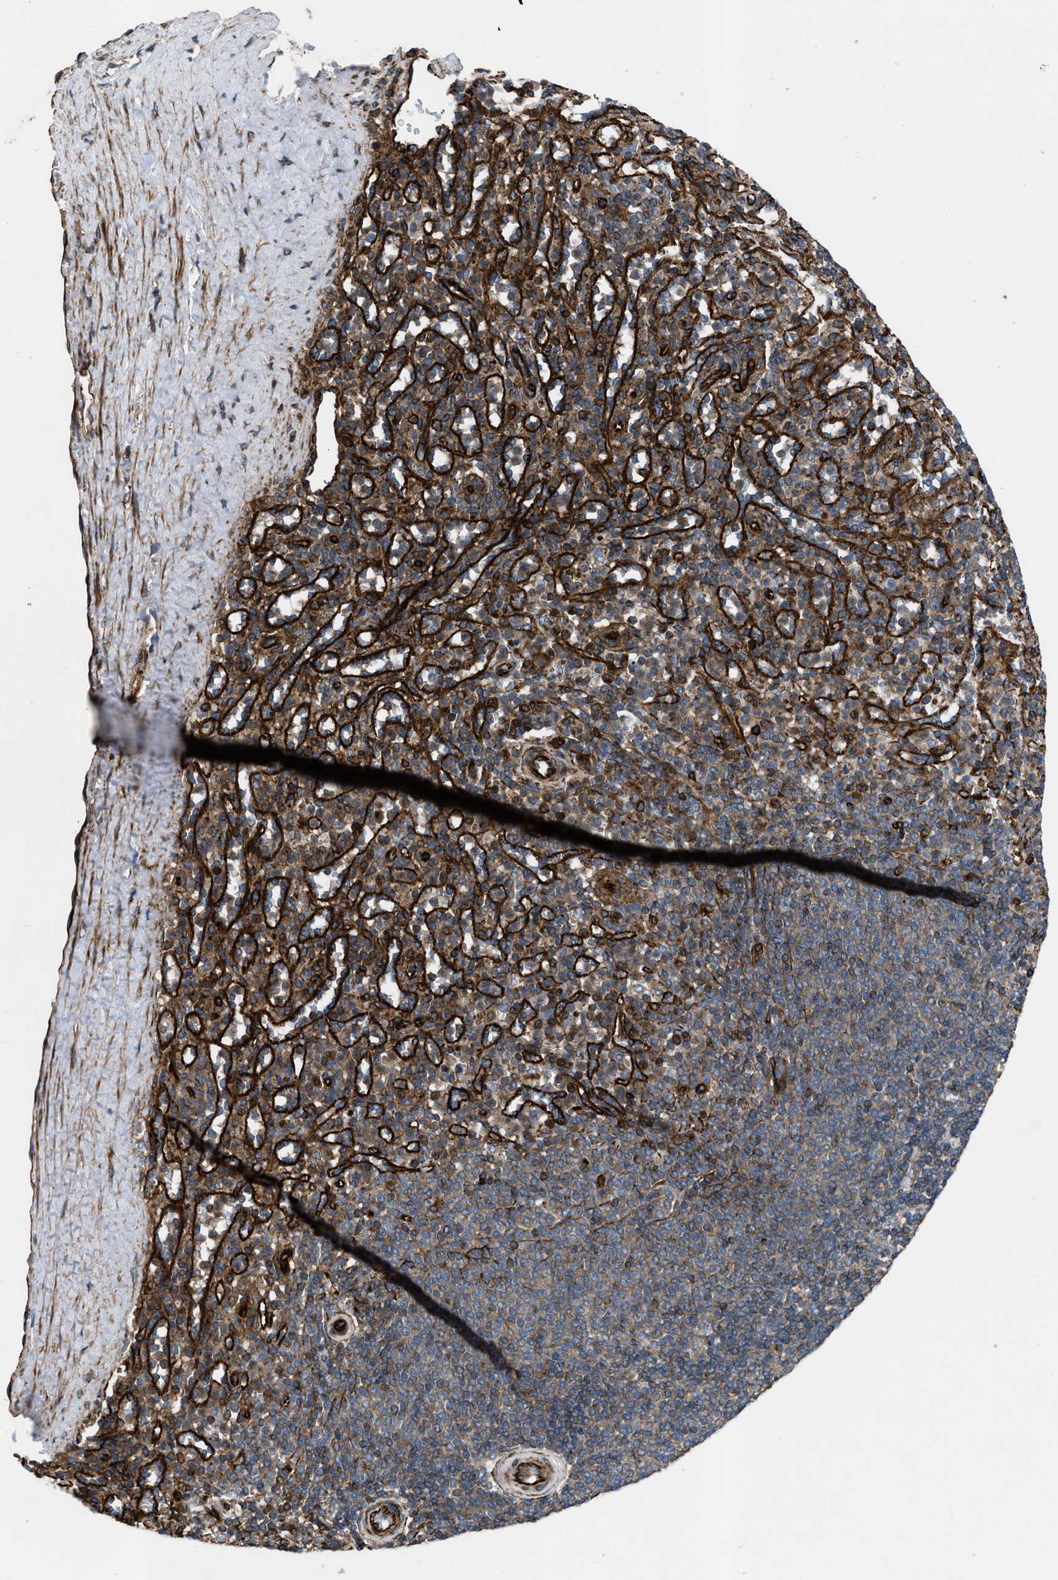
{"staining": {"intensity": "moderate", "quantity": ">75%", "location": "cytoplasmic/membranous"}, "tissue": "spleen", "cell_type": "Cells in red pulp", "image_type": "normal", "snomed": [{"axis": "morphology", "description": "Normal tissue, NOS"}, {"axis": "topography", "description": "Spleen"}], "caption": "Protein expression by IHC shows moderate cytoplasmic/membranous positivity in about >75% of cells in red pulp in benign spleen. (DAB (3,3'-diaminobenzidine) IHC with brightfield microscopy, high magnification).", "gene": "PTPRE", "patient": {"sex": "male", "age": 36}}